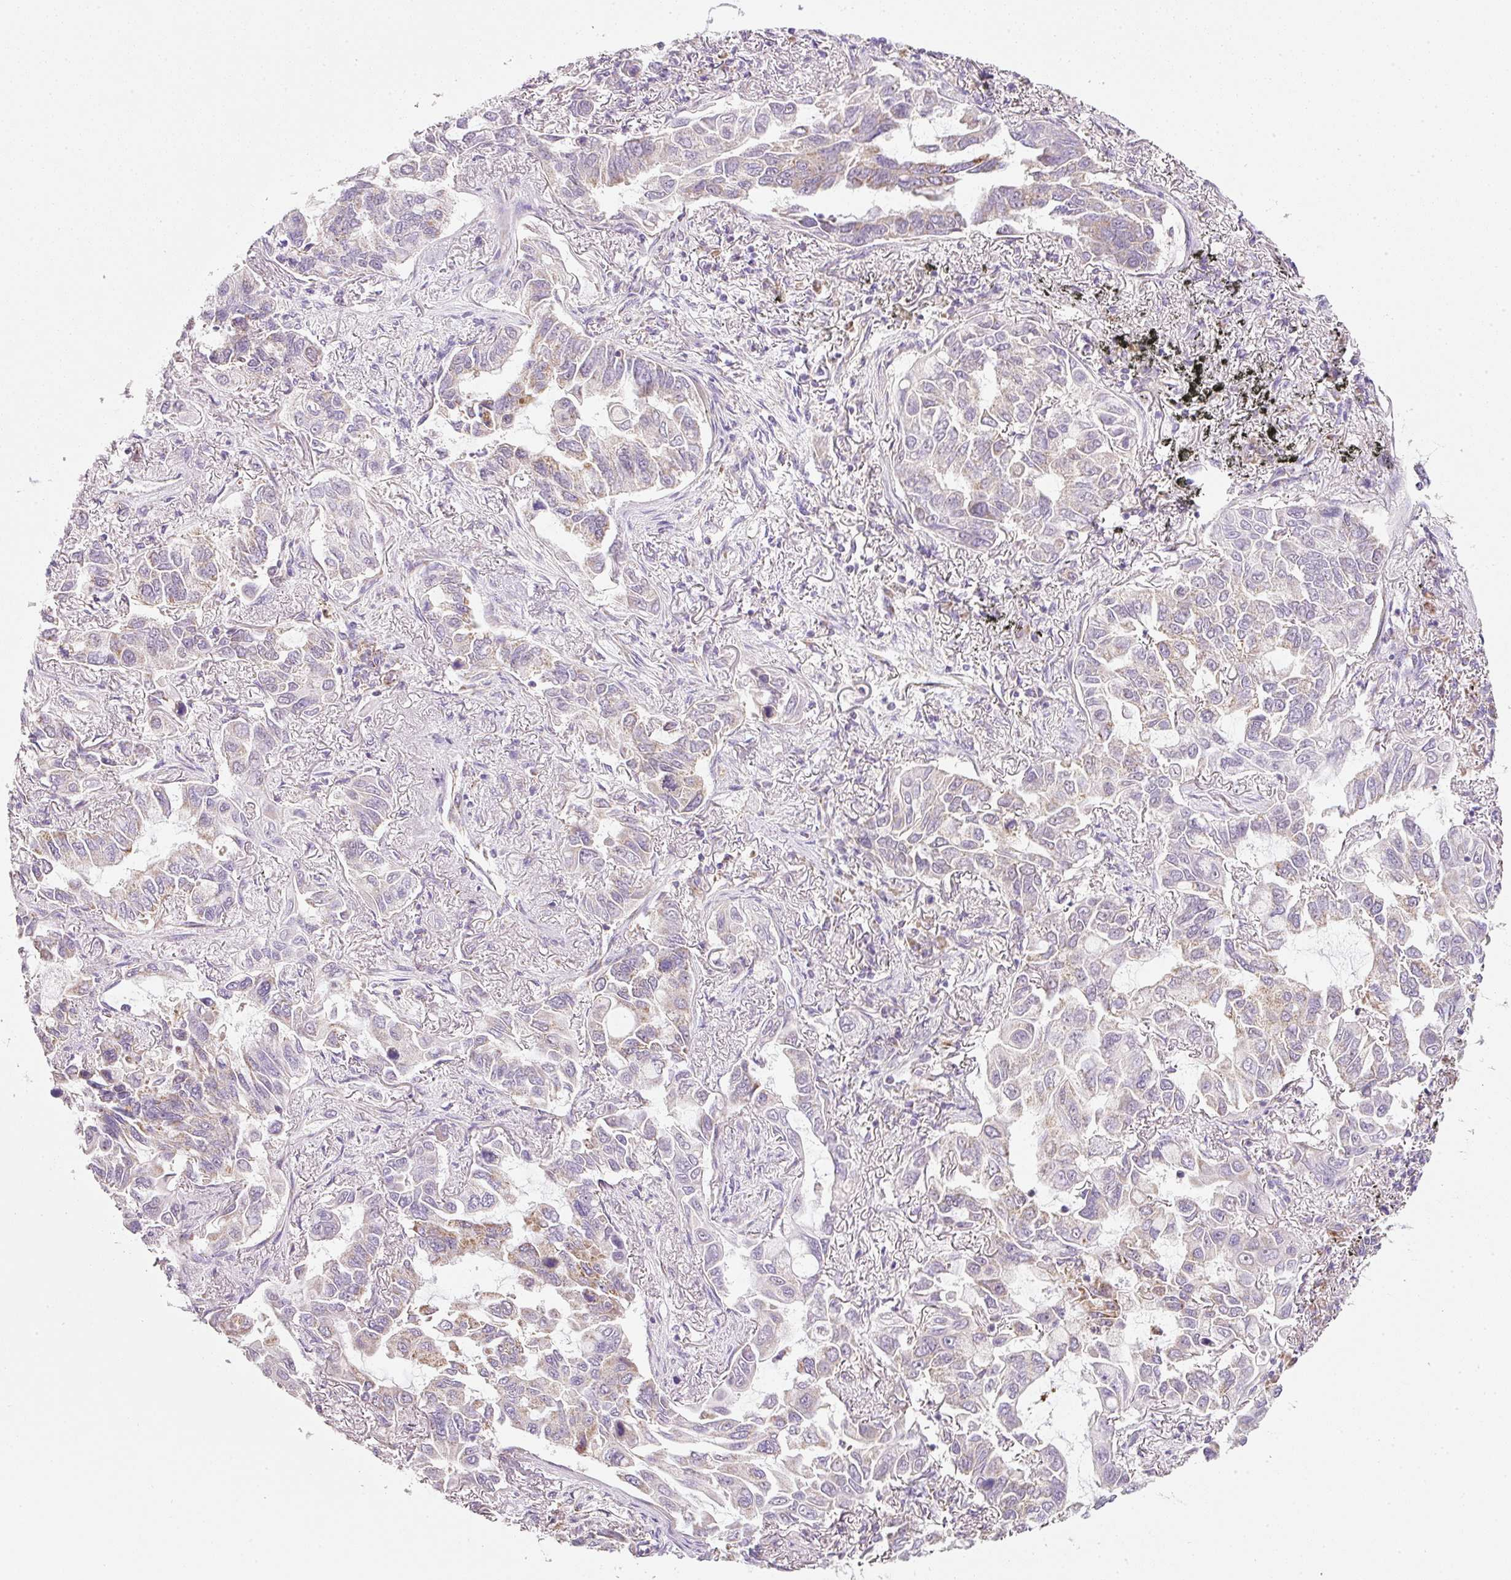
{"staining": {"intensity": "moderate", "quantity": "<25%", "location": "cytoplasmic/membranous"}, "tissue": "lung cancer", "cell_type": "Tumor cells", "image_type": "cancer", "snomed": [{"axis": "morphology", "description": "Adenocarcinoma, NOS"}, {"axis": "topography", "description": "Lung"}], "caption": "Adenocarcinoma (lung) was stained to show a protein in brown. There is low levels of moderate cytoplasmic/membranous expression in about <25% of tumor cells. The staining is performed using DAB brown chromogen to label protein expression. The nuclei are counter-stained blue using hematoxylin.", "gene": "NDUFA1", "patient": {"sex": "male", "age": 64}}